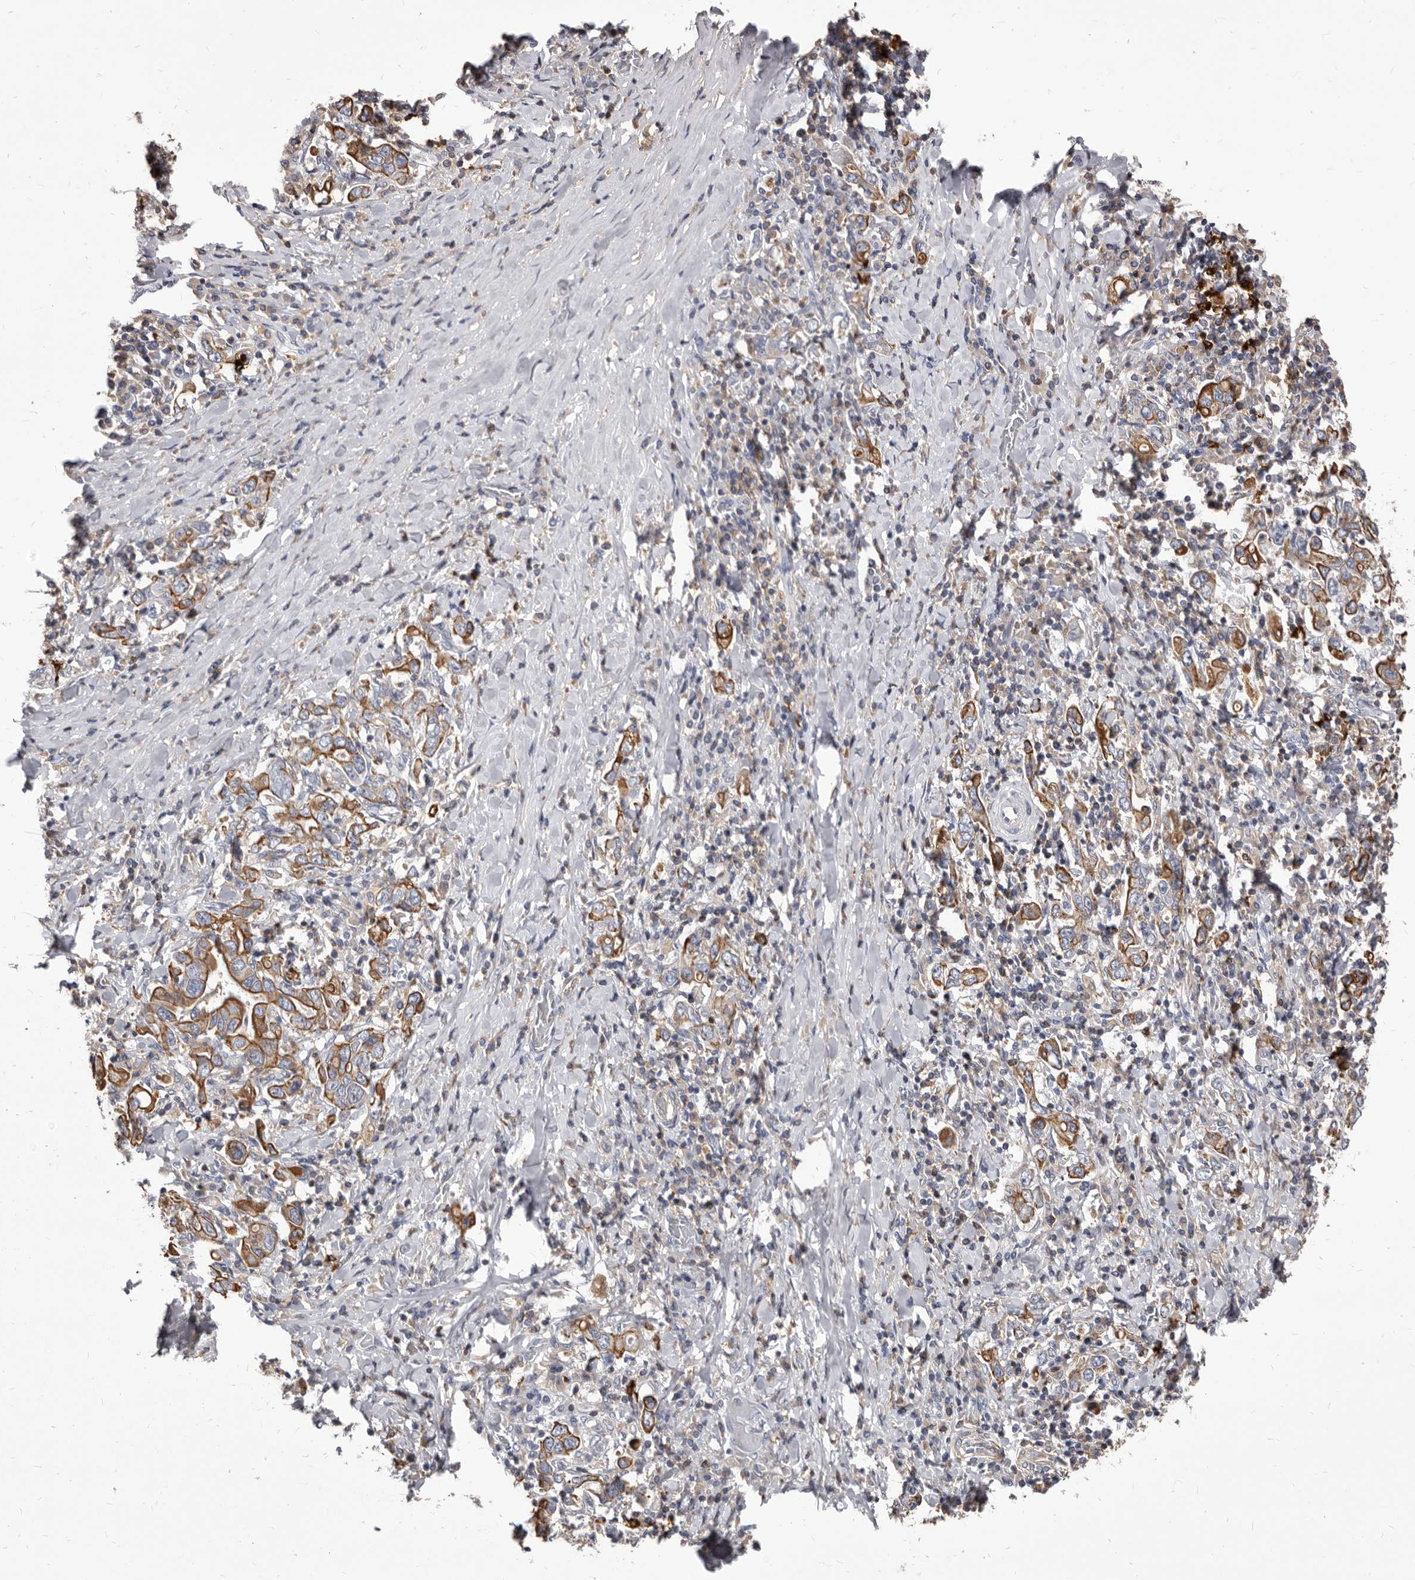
{"staining": {"intensity": "moderate", "quantity": ">75%", "location": "cytoplasmic/membranous"}, "tissue": "stomach cancer", "cell_type": "Tumor cells", "image_type": "cancer", "snomed": [{"axis": "morphology", "description": "Adenocarcinoma, NOS"}, {"axis": "topography", "description": "Stomach, upper"}], "caption": "Immunohistochemistry (IHC) staining of stomach cancer (adenocarcinoma), which exhibits medium levels of moderate cytoplasmic/membranous expression in about >75% of tumor cells indicating moderate cytoplasmic/membranous protein expression. The staining was performed using DAB (3,3'-diaminobenzidine) (brown) for protein detection and nuclei were counterstained in hematoxylin (blue).", "gene": "NIBAN1", "patient": {"sex": "male", "age": 62}}